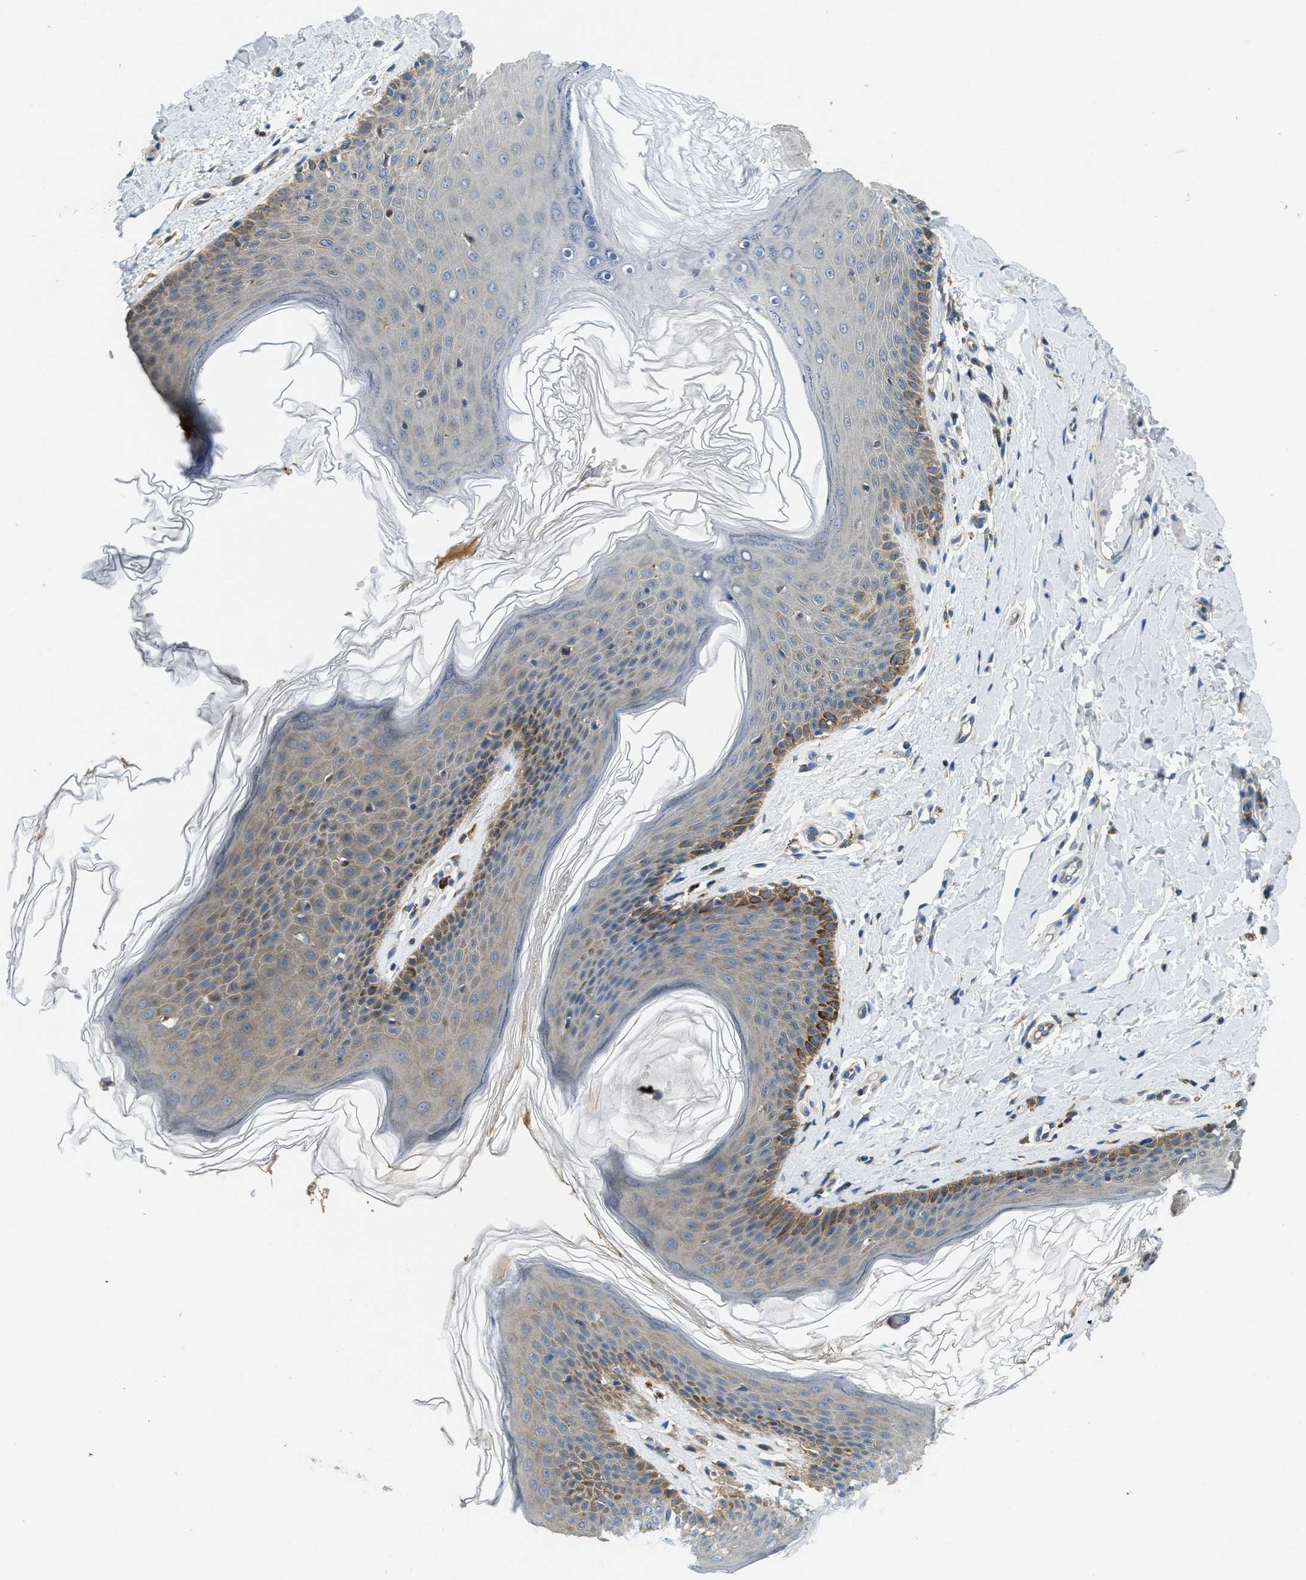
{"staining": {"intensity": "weak", "quantity": "25%-75%", "location": "cytoplasmic/membranous"}, "tissue": "skin", "cell_type": "Epidermal cells", "image_type": "normal", "snomed": [{"axis": "morphology", "description": "Normal tissue, NOS"}, {"axis": "topography", "description": "Vulva"}], "caption": "Brown immunohistochemical staining in unremarkable human skin reveals weak cytoplasmic/membranous staining in approximately 25%-75% of epidermal cells. (brown staining indicates protein expression, while blue staining denotes nuclei).", "gene": "SSR1", "patient": {"sex": "female", "age": 66}}